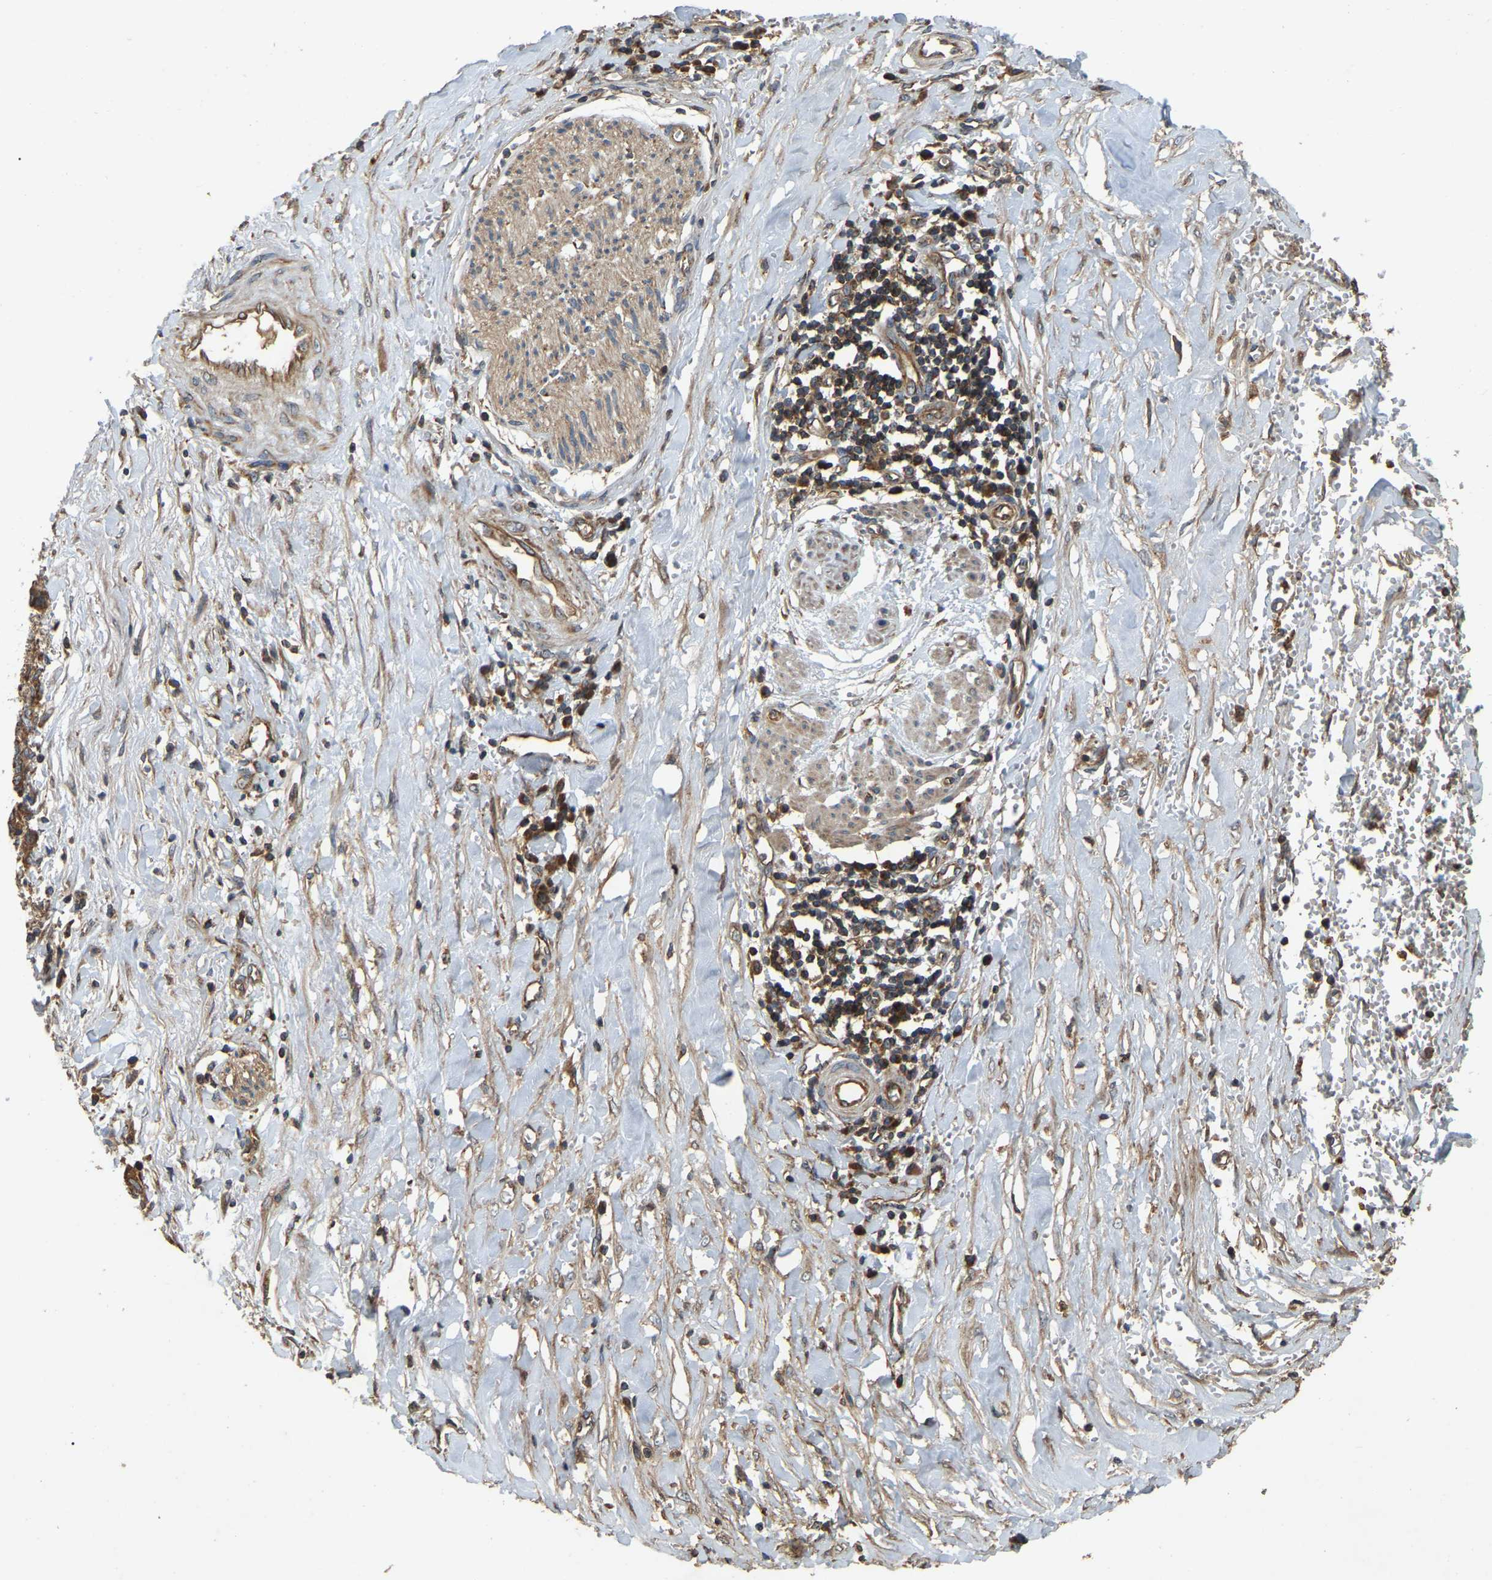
{"staining": {"intensity": "strong", "quantity": ">75%", "location": "cytoplasmic/membranous"}, "tissue": "liver cancer", "cell_type": "Tumor cells", "image_type": "cancer", "snomed": [{"axis": "morphology", "description": "Cholangiocarcinoma"}, {"axis": "topography", "description": "Liver"}], "caption": "Immunohistochemical staining of human liver cancer displays high levels of strong cytoplasmic/membranous expression in about >75% of tumor cells.", "gene": "SAMD9L", "patient": {"sex": "female", "age": 79}}